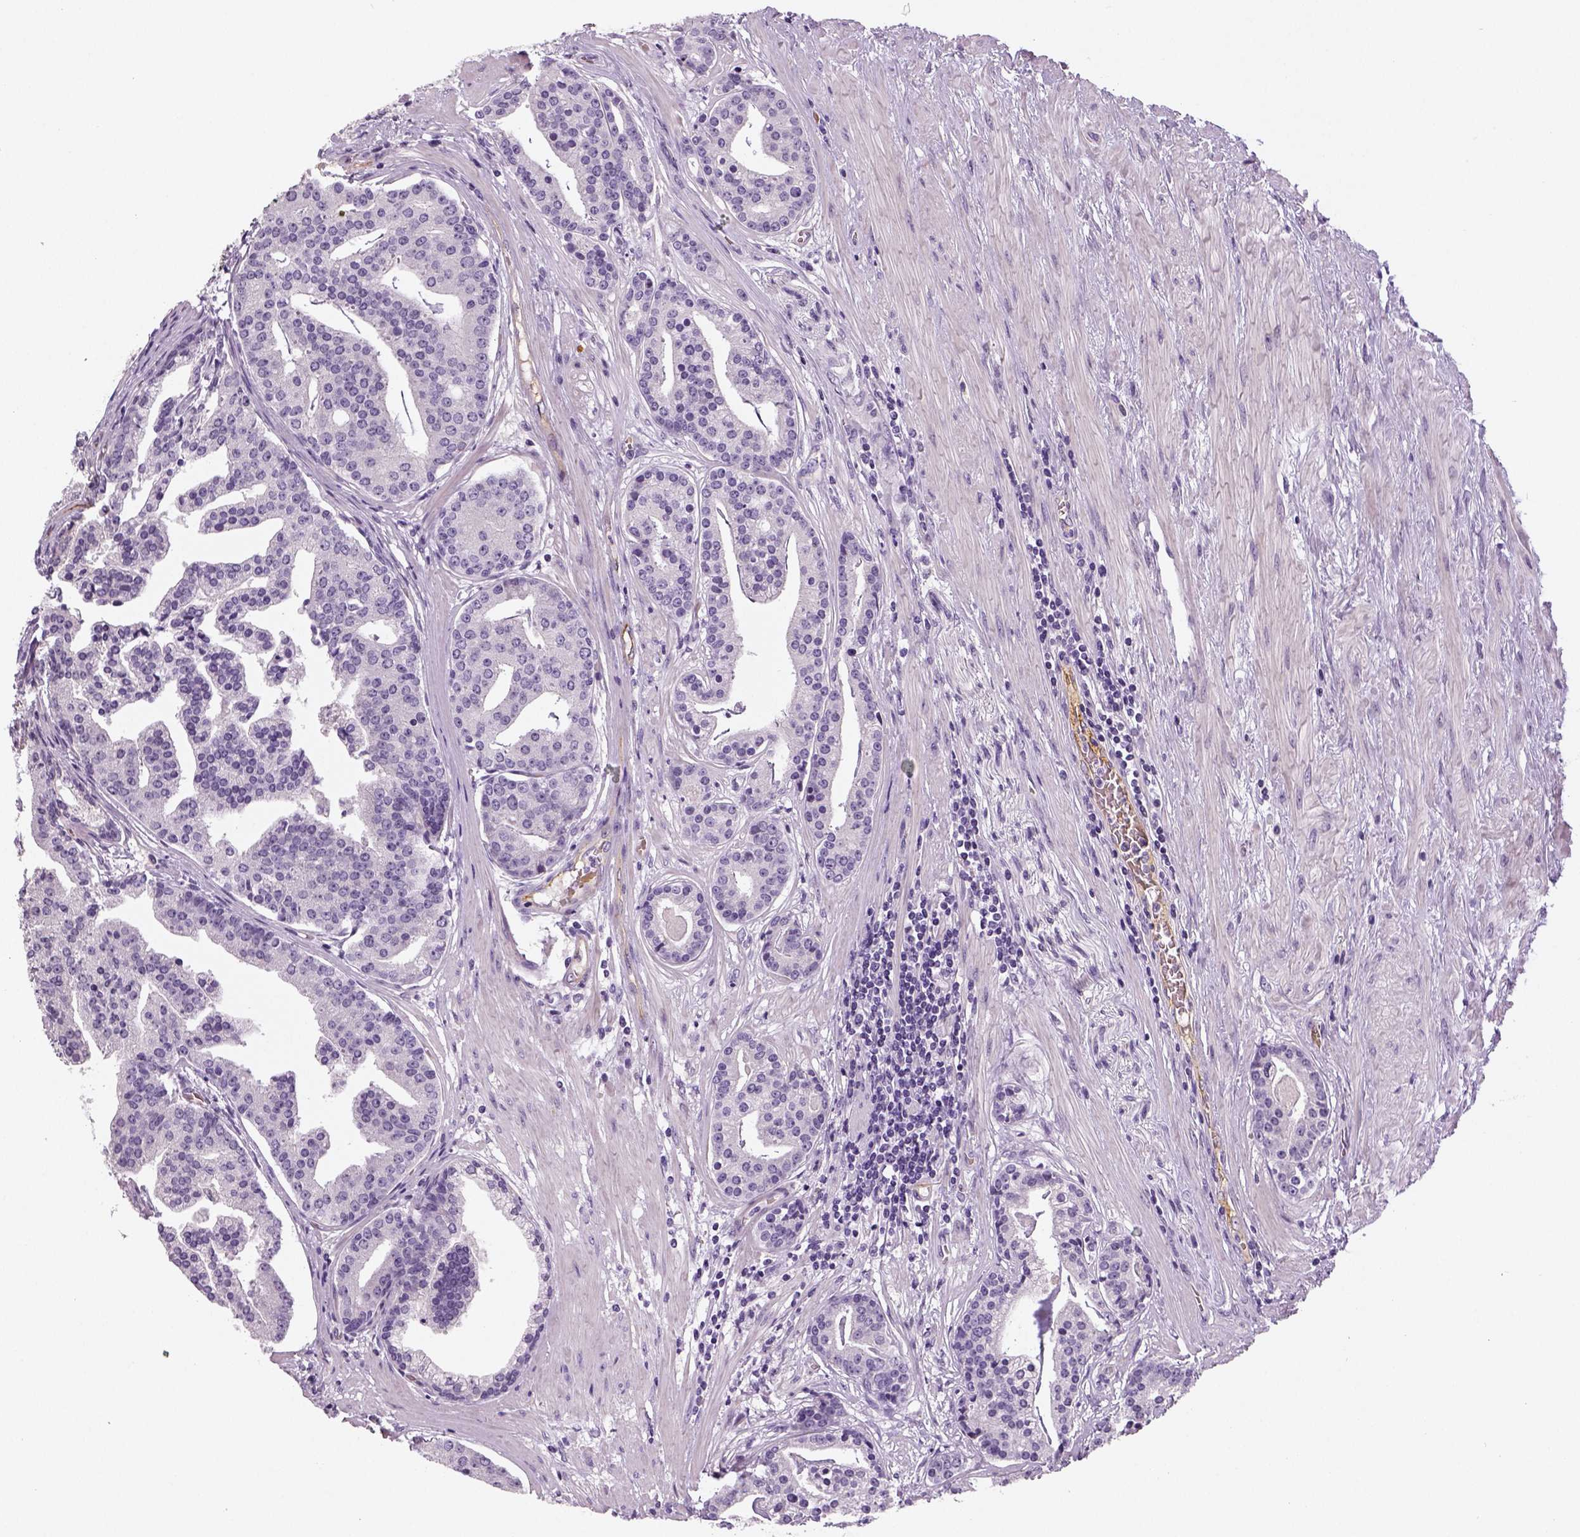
{"staining": {"intensity": "negative", "quantity": "none", "location": "none"}, "tissue": "prostate cancer", "cell_type": "Tumor cells", "image_type": "cancer", "snomed": [{"axis": "morphology", "description": "Adenocarcinoma, NOS"}, {"axis": "topography", "description": "Prostate and seminal vesicle, NOS"}, {"axis": "topography", "description": "Prostate"}], "caption": "High magnification brightfield microscopy of prostate cancer stained with DAB (3,3'-diaminobenzidine) (brown) and counterstained with hematoxylin (blue): tumor cells show no significant expression. Brightfield microscopy of immunohistochemistry stained with DAB (brown) and hematoxylin (blue), captured at high magnification.", "gene": "TSPAN7", "patient": {"sex": "male", "age": 44}}